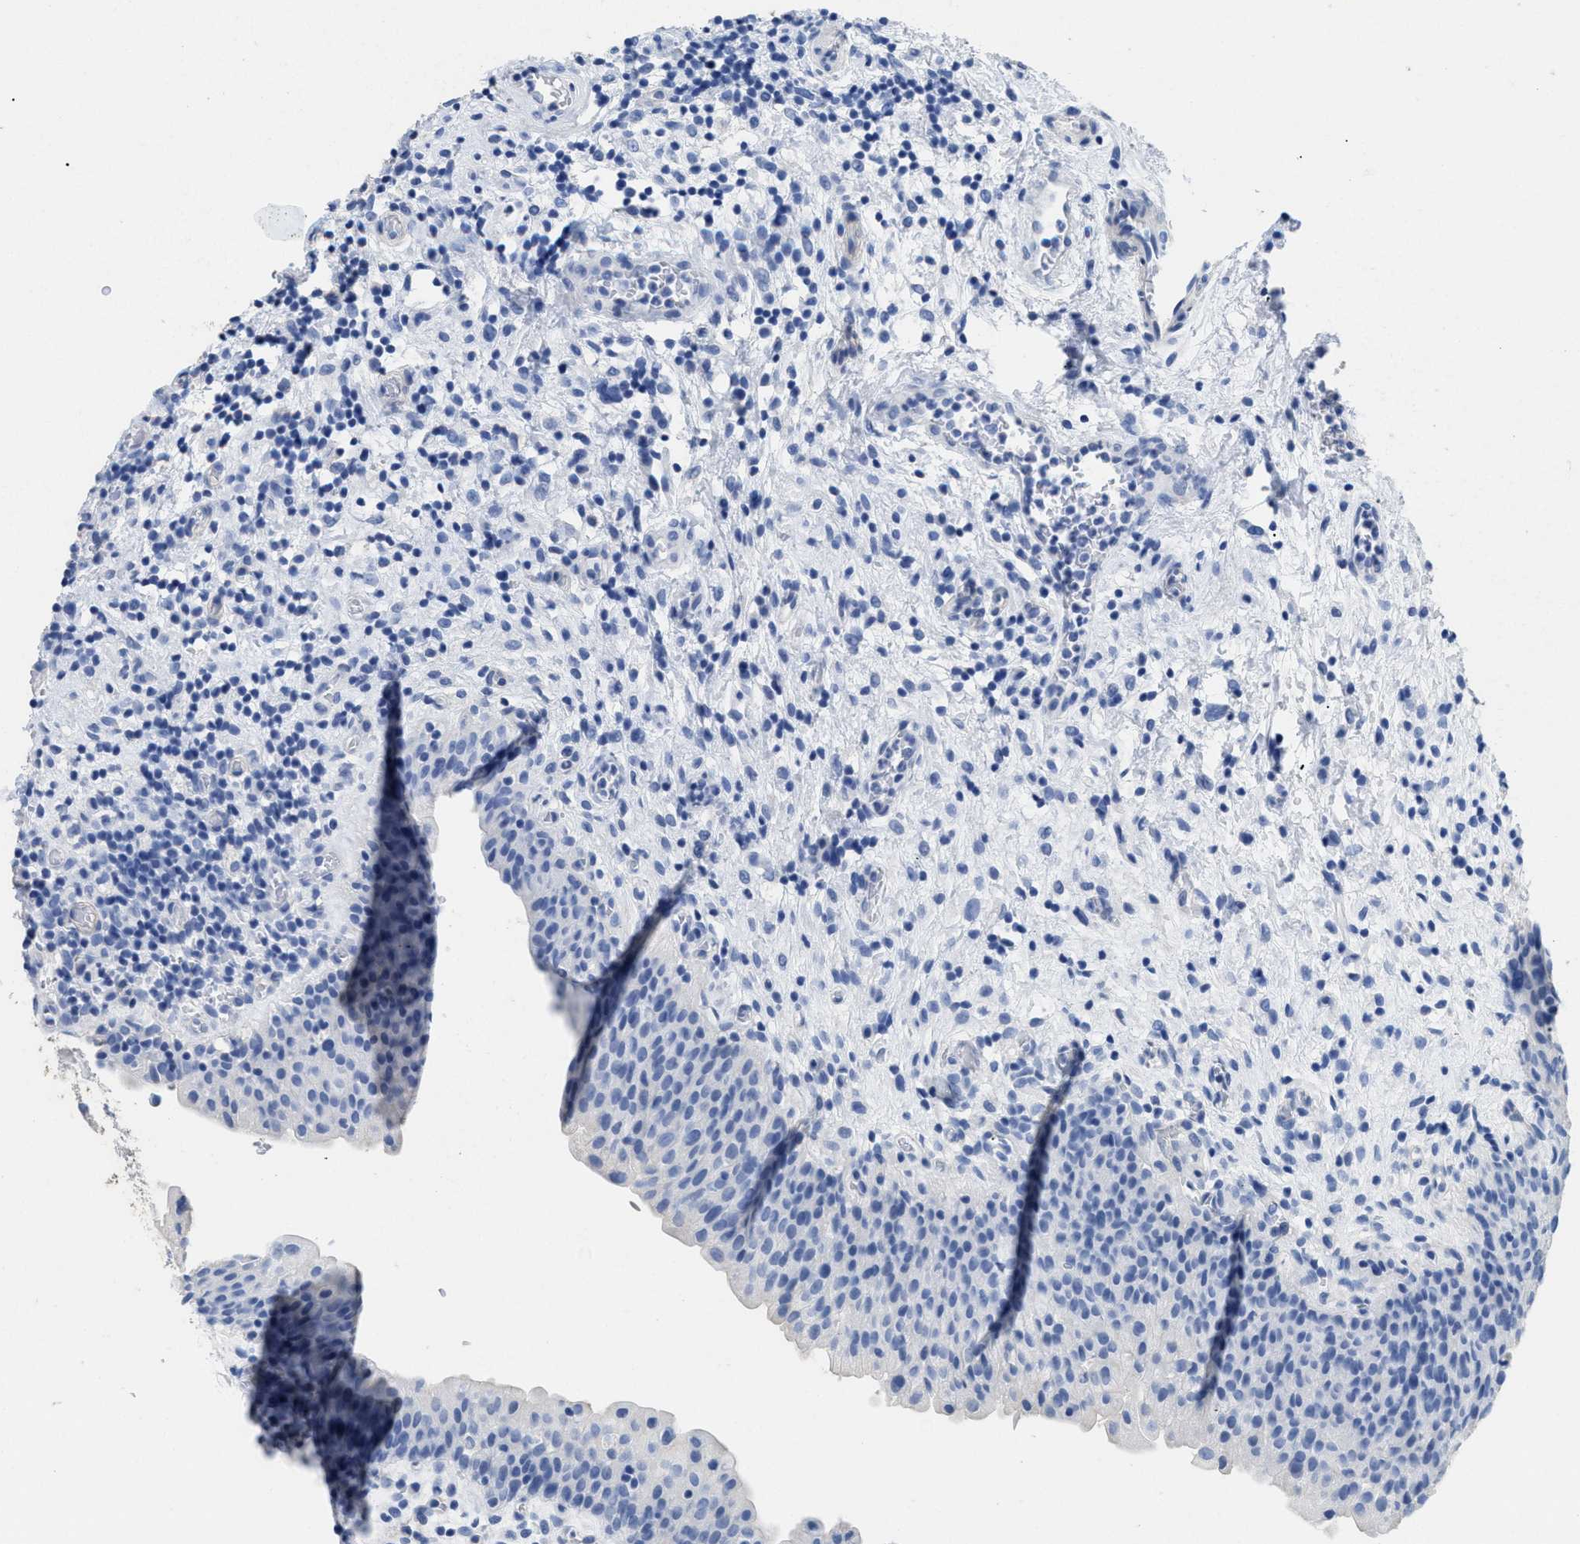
{"staining": {"intensity": "negative", "quantity": "none", "location": "none"}, "tissue": "urinary bladder", "cell_type": "Urothelial cells", "image_type": "normal", "snomed": [{"axis": "morphology", "description": "Normal tissue, NOS"}, {"axis": "topography", "description": "Urinary bladder"}], "caption": "Immunohistochemistry (IHC) of benign urinary bladder shows no expression in urothelial cells.", "gene": "DLC1", "patient": {"sex": "male", "age": 37}}